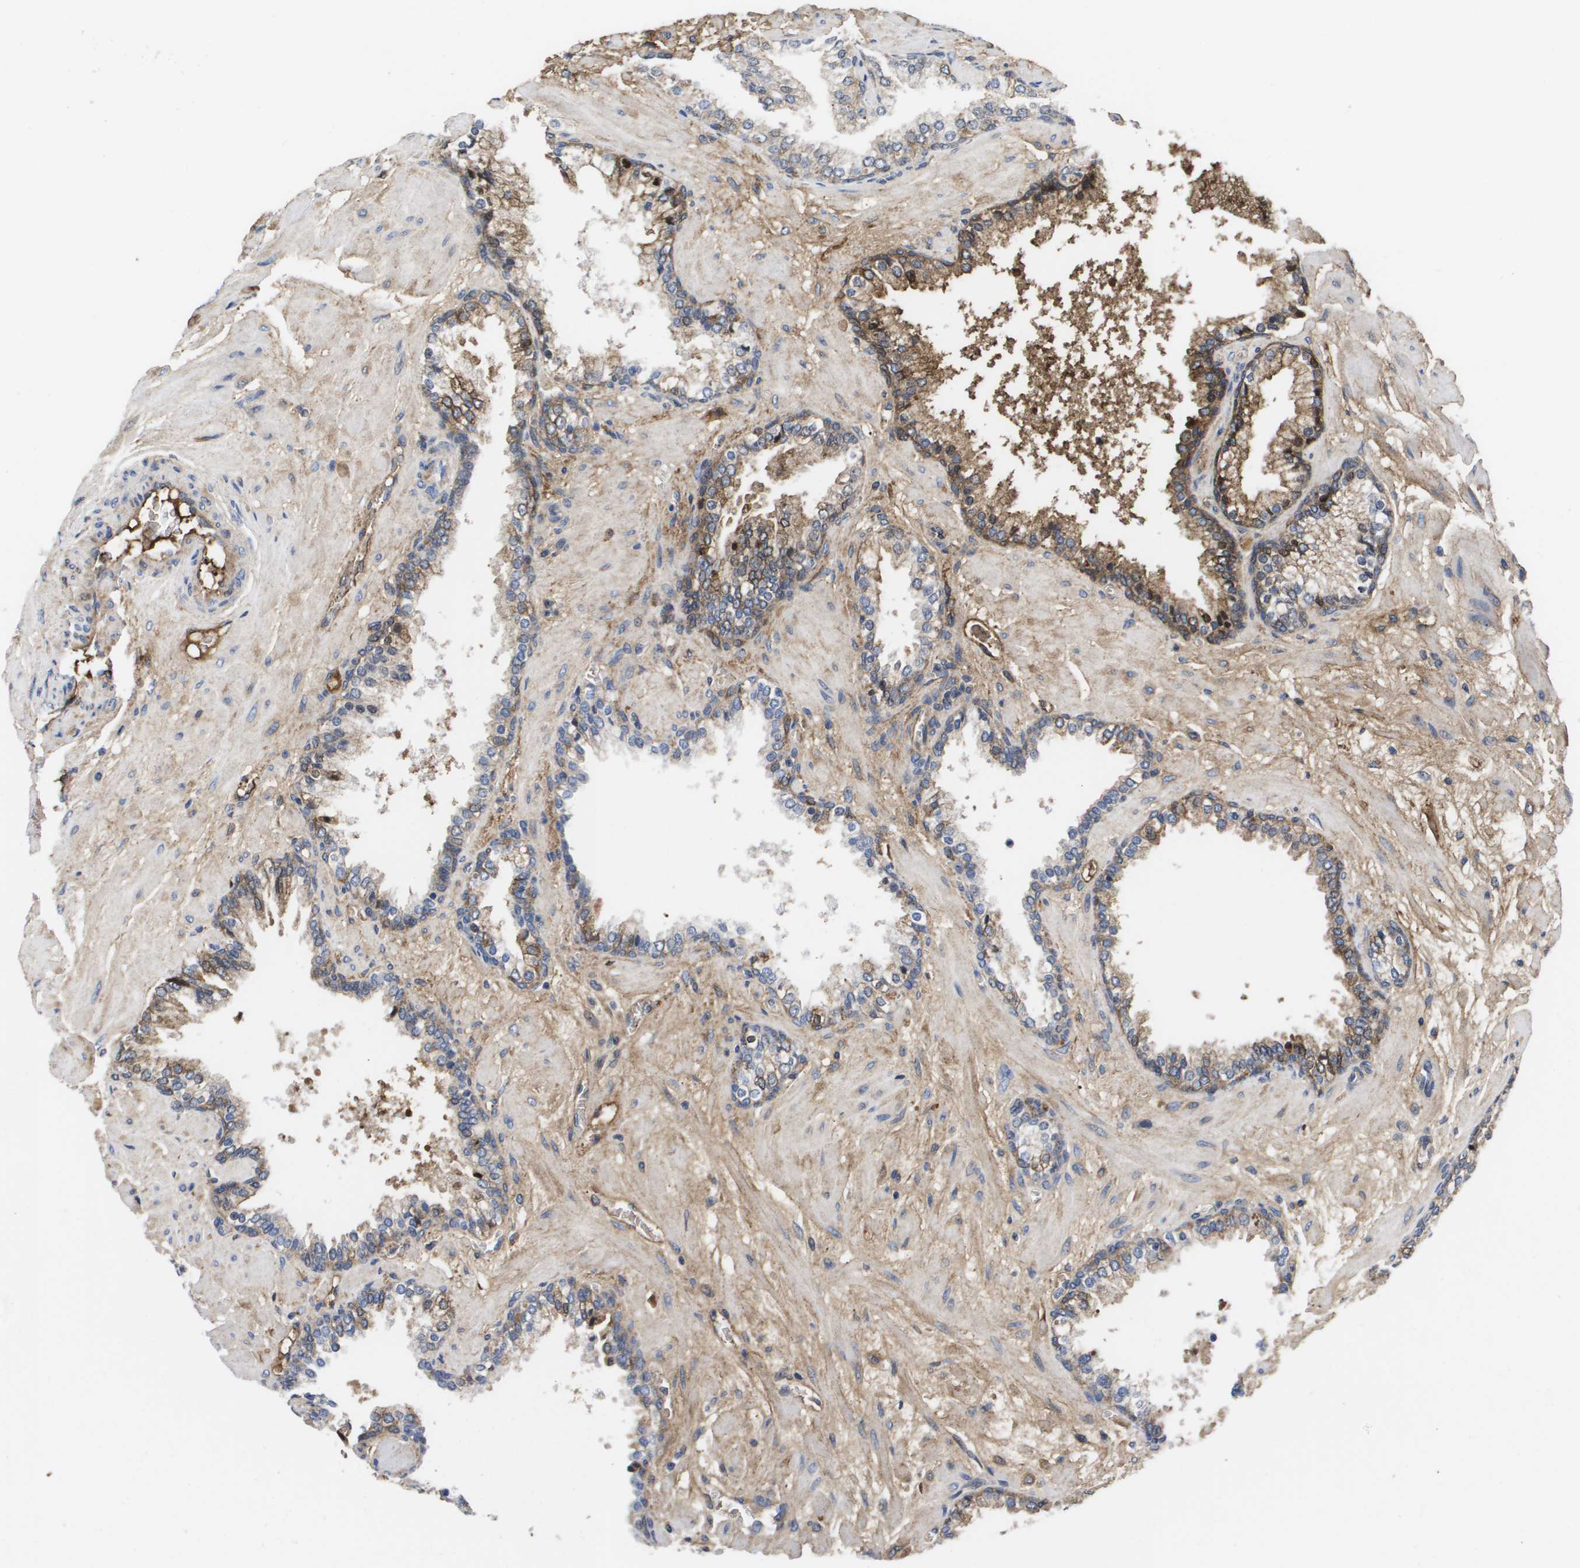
{"staining": {"intensity": "moderate", "quantity": ">75%", "location": "cytoplasmic/membranous"}, "tissue": "prostate cancer", "cell_type": "Tumor cells", "image_type": "cancer", "snomed": [{"axis": "morphology", "description": "Adenocarcinoma, Low grade"}, {"axis": "topography", "description": "Prostate"}], "caption": "Tumor cells demonstrate moderate cytoplasmic/membranous expression in approximately >75% of cells in prostate cancer. Nuclei are stained in blue.", "gene": "SERPINC1", "patient": {"sex": "male", "age": 63}}